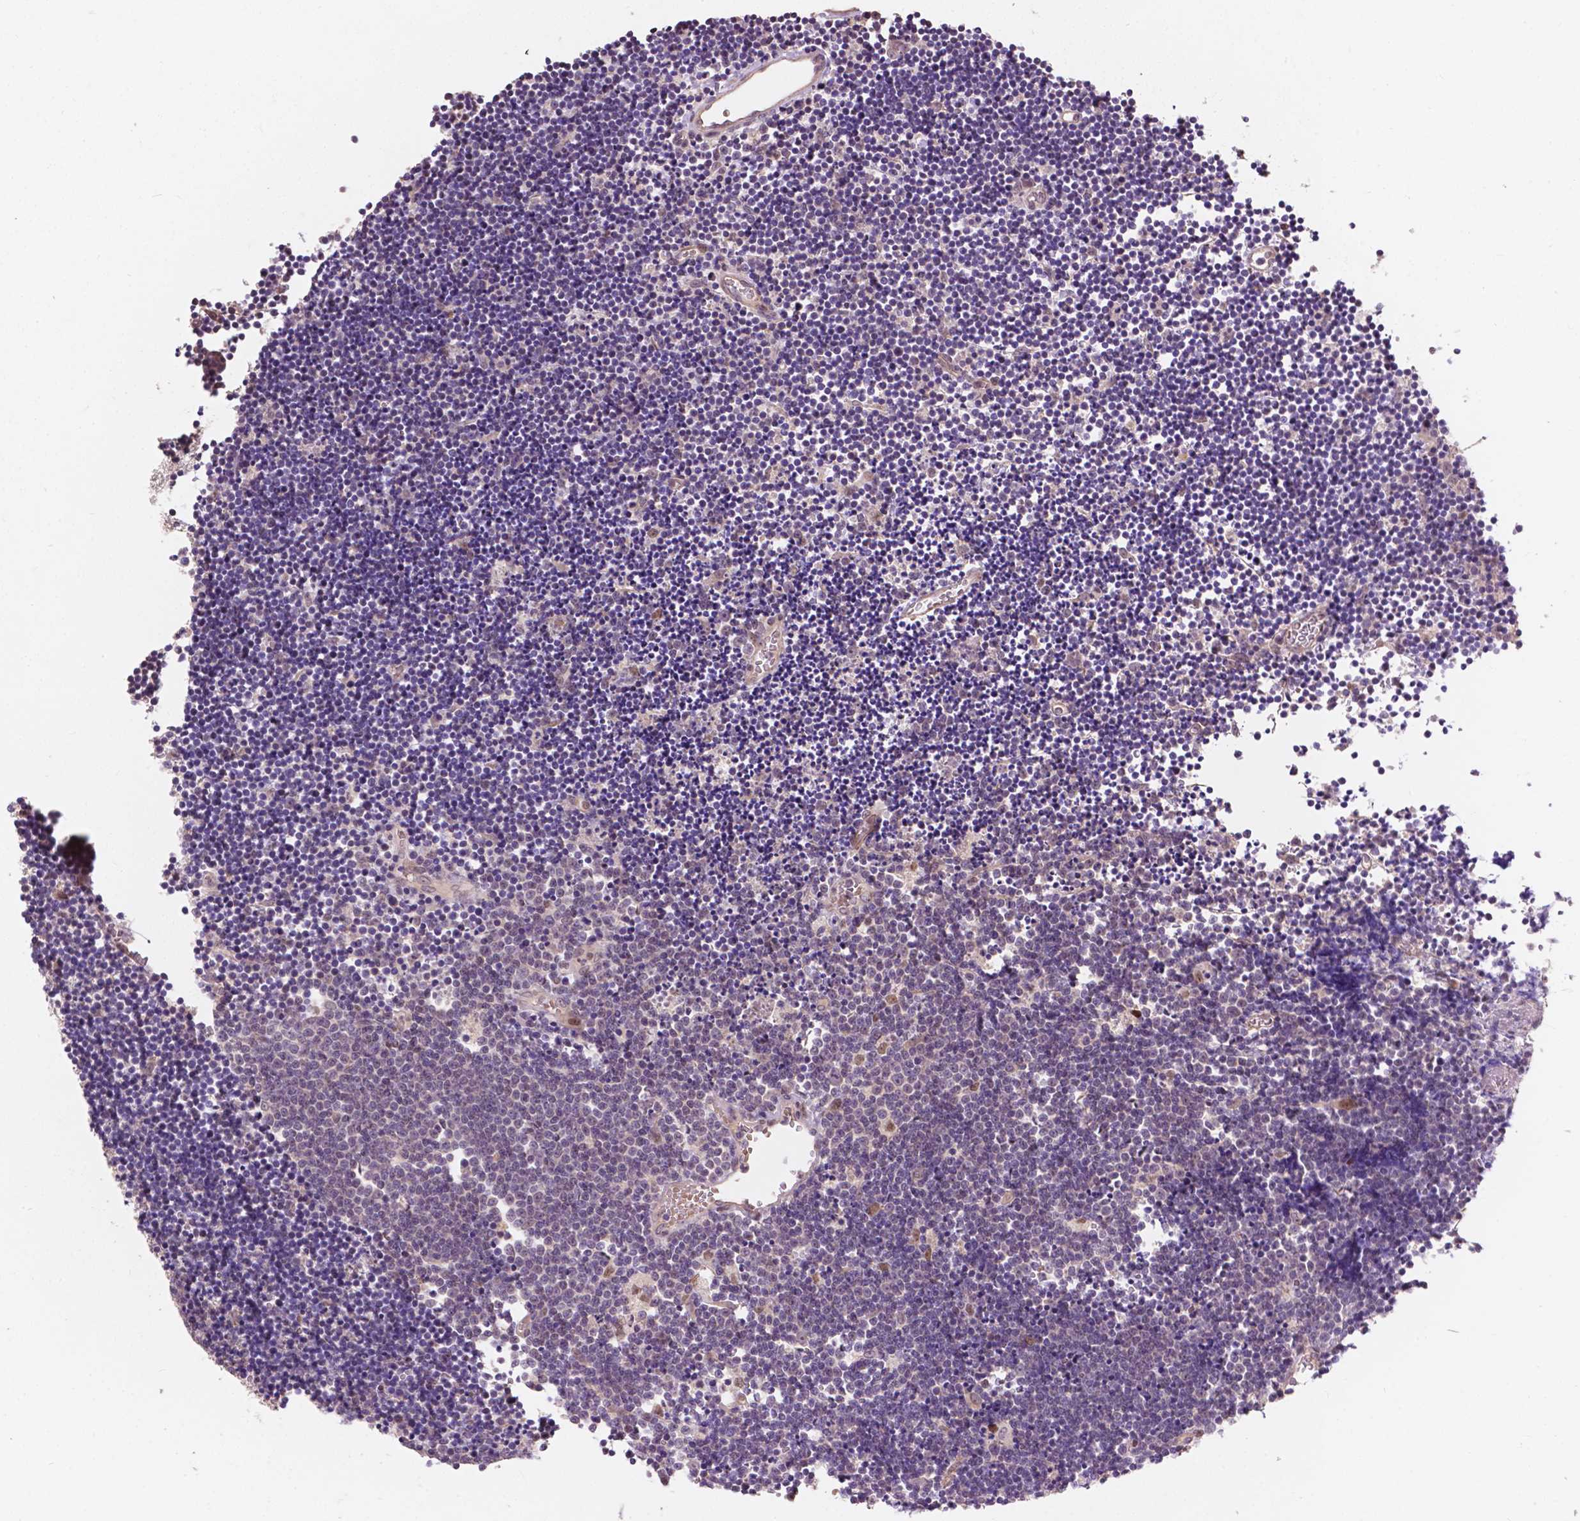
{"staining": {"intensity": "negative", "quantity": "none", "location": "none"}, "tissue": "lymphoma", "cell_type": "Tumor cells", "image_type": "cancer", "snomed": [{"axis": "morphology", "description": "Malignant lymphoma, non-Hodgkin's type, Low grade"}, {"axis": "topography", "description": "Brain"}], "caption": "Human lymphoma stained for a protein using IHC reveals no expression in tumor cells.", "gene": "DUSP16", "patient": {"sex": "female", "age": 66}}